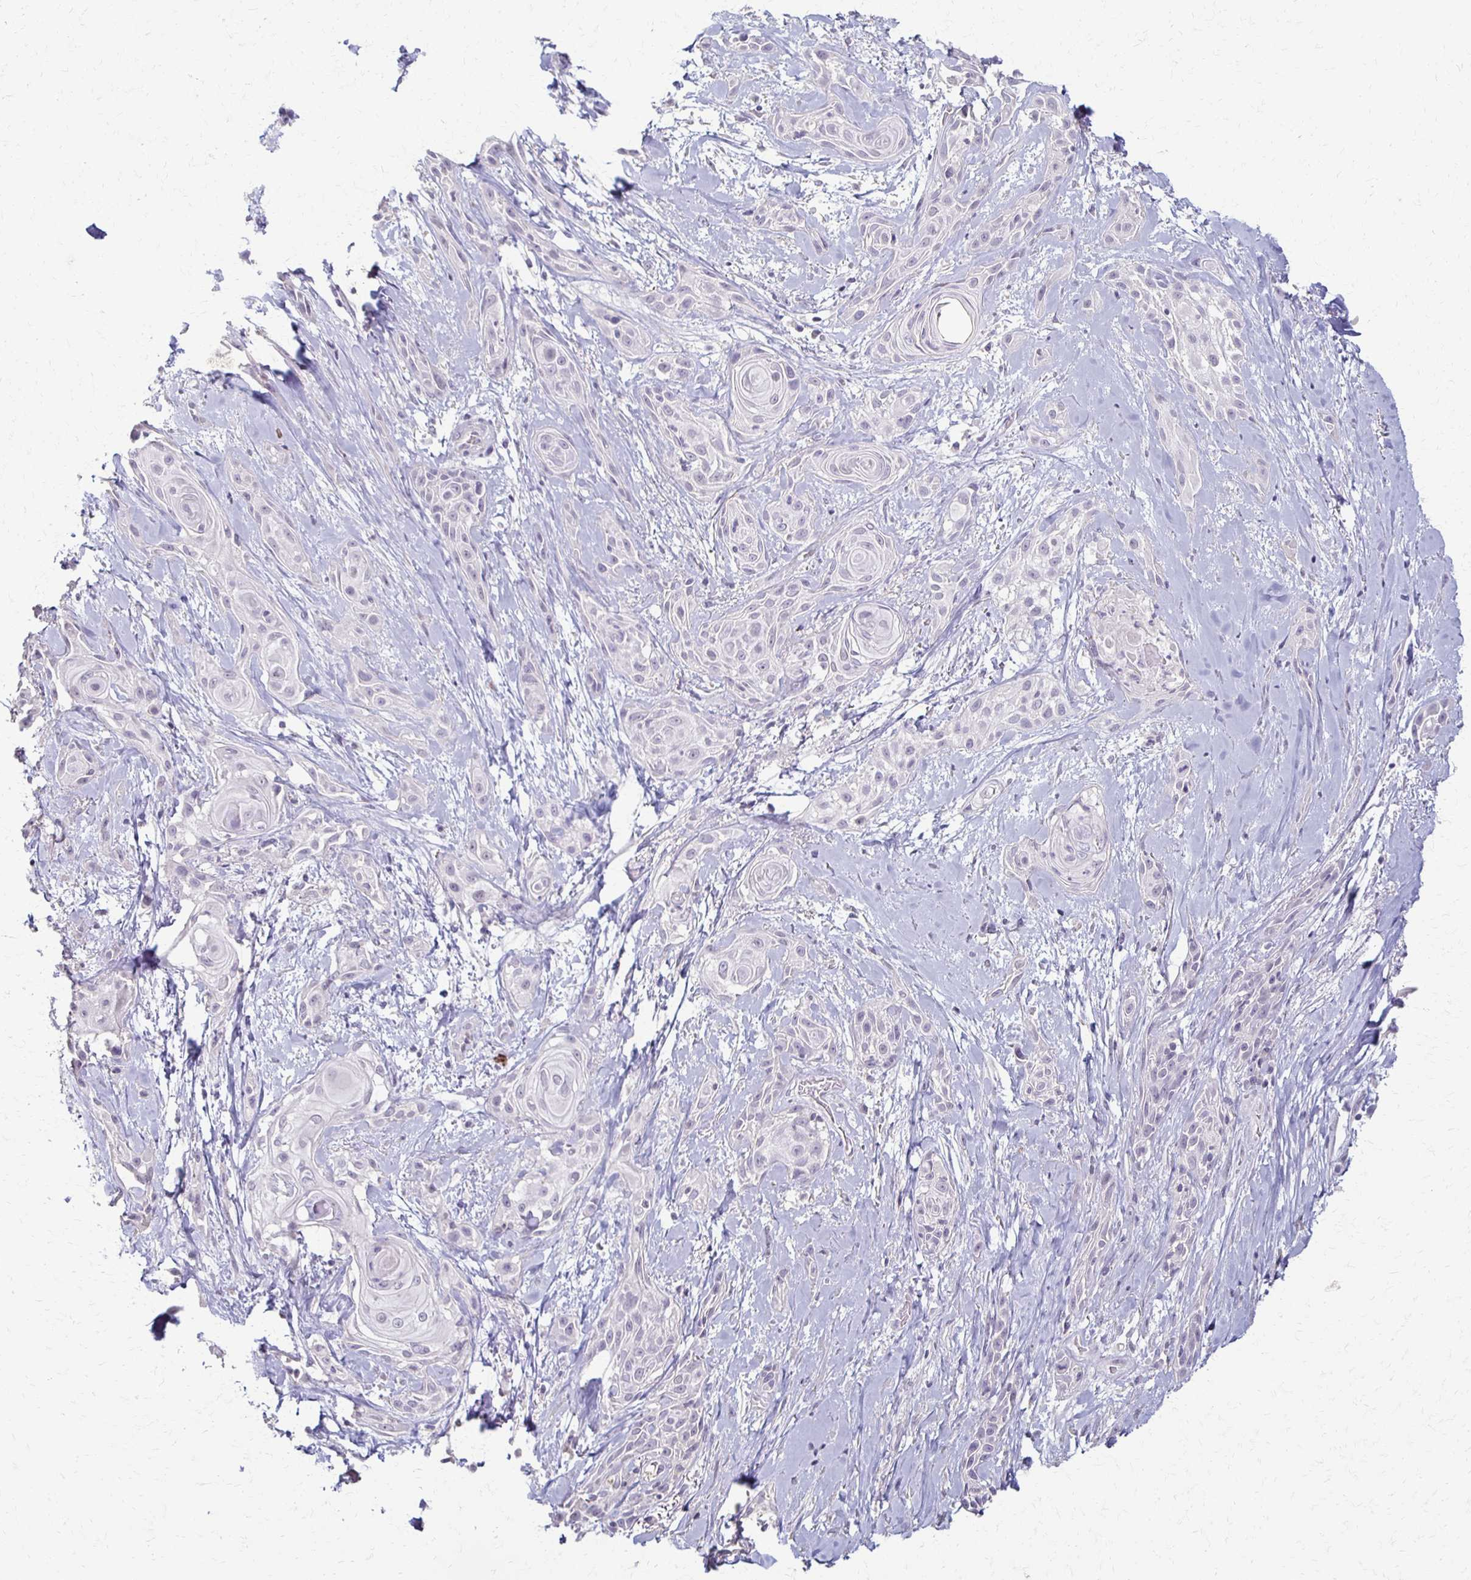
{"staining": {"intensity": "negative", "quantity": "none", "location": "none"}, "tissue": "skin cancer", "cell_type": "Tumor cells", "image_type": "cancer", "snomed": [{"axis": "morphology", "description": "Squamous cell carcinoma, NOS"}, {"axis": "topography", "description": "Skin"}, {"axis": "topography", "description": "Anal"}], "caption": "Skin squamous cell carcinoma was stained to show a protein in brown. There is no significant staining in tumor cells.", "gene": "FOXO4", "patient": {"sex": "male", "age": 64}}